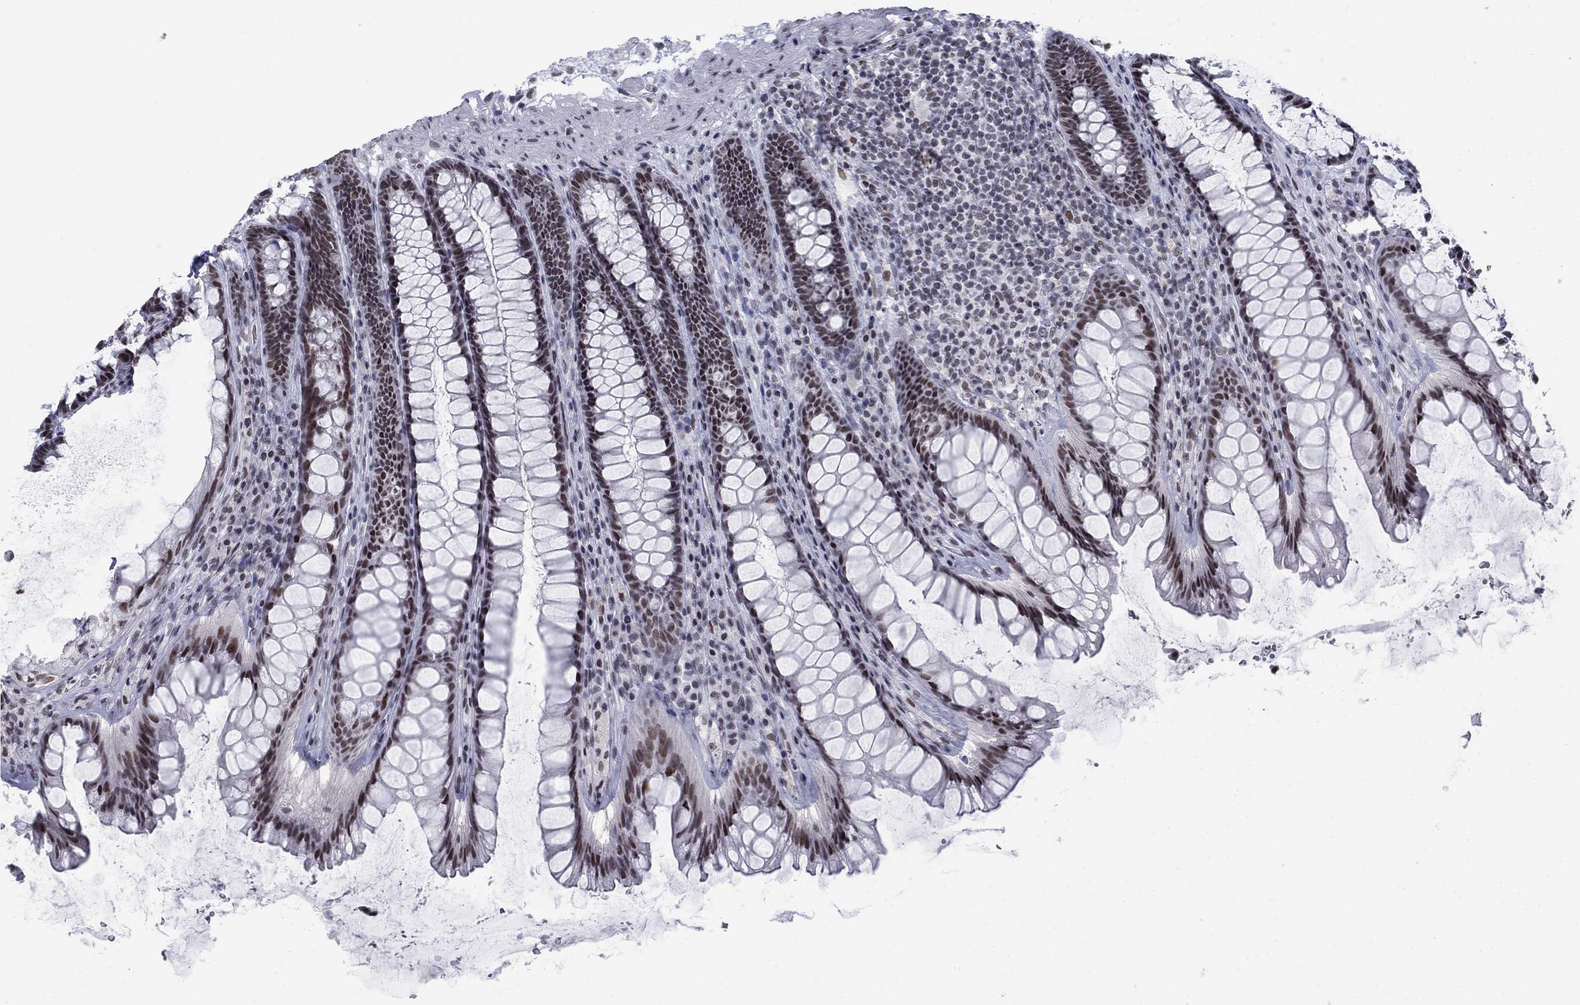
{"staining": {"intensity": "moderate", "quantity": ">75%", "location": "nuclear"}, "tissue": "rectum", "cell_type": "Glandular cells", "image_type": "normal", "snomed": [{"axis": "morphology", "description": "Normal tissue, NOS"}, {"axis": "topography", "description": "Rectum"}], "caption": "IHC staining of unremarkable rectum, which demonstrates medium levels of moderate nuclear staining in about >75% of glandular cells indicating moderate nuclear protein expression. The staining was performed using DAB (3,3'-diaminobenzidine) (brown) for protein detection and nuclei were counterstained in hematoxylin (blue).", "gene": "NPAS3", "patient": {"sex": "male", "age": 72}}